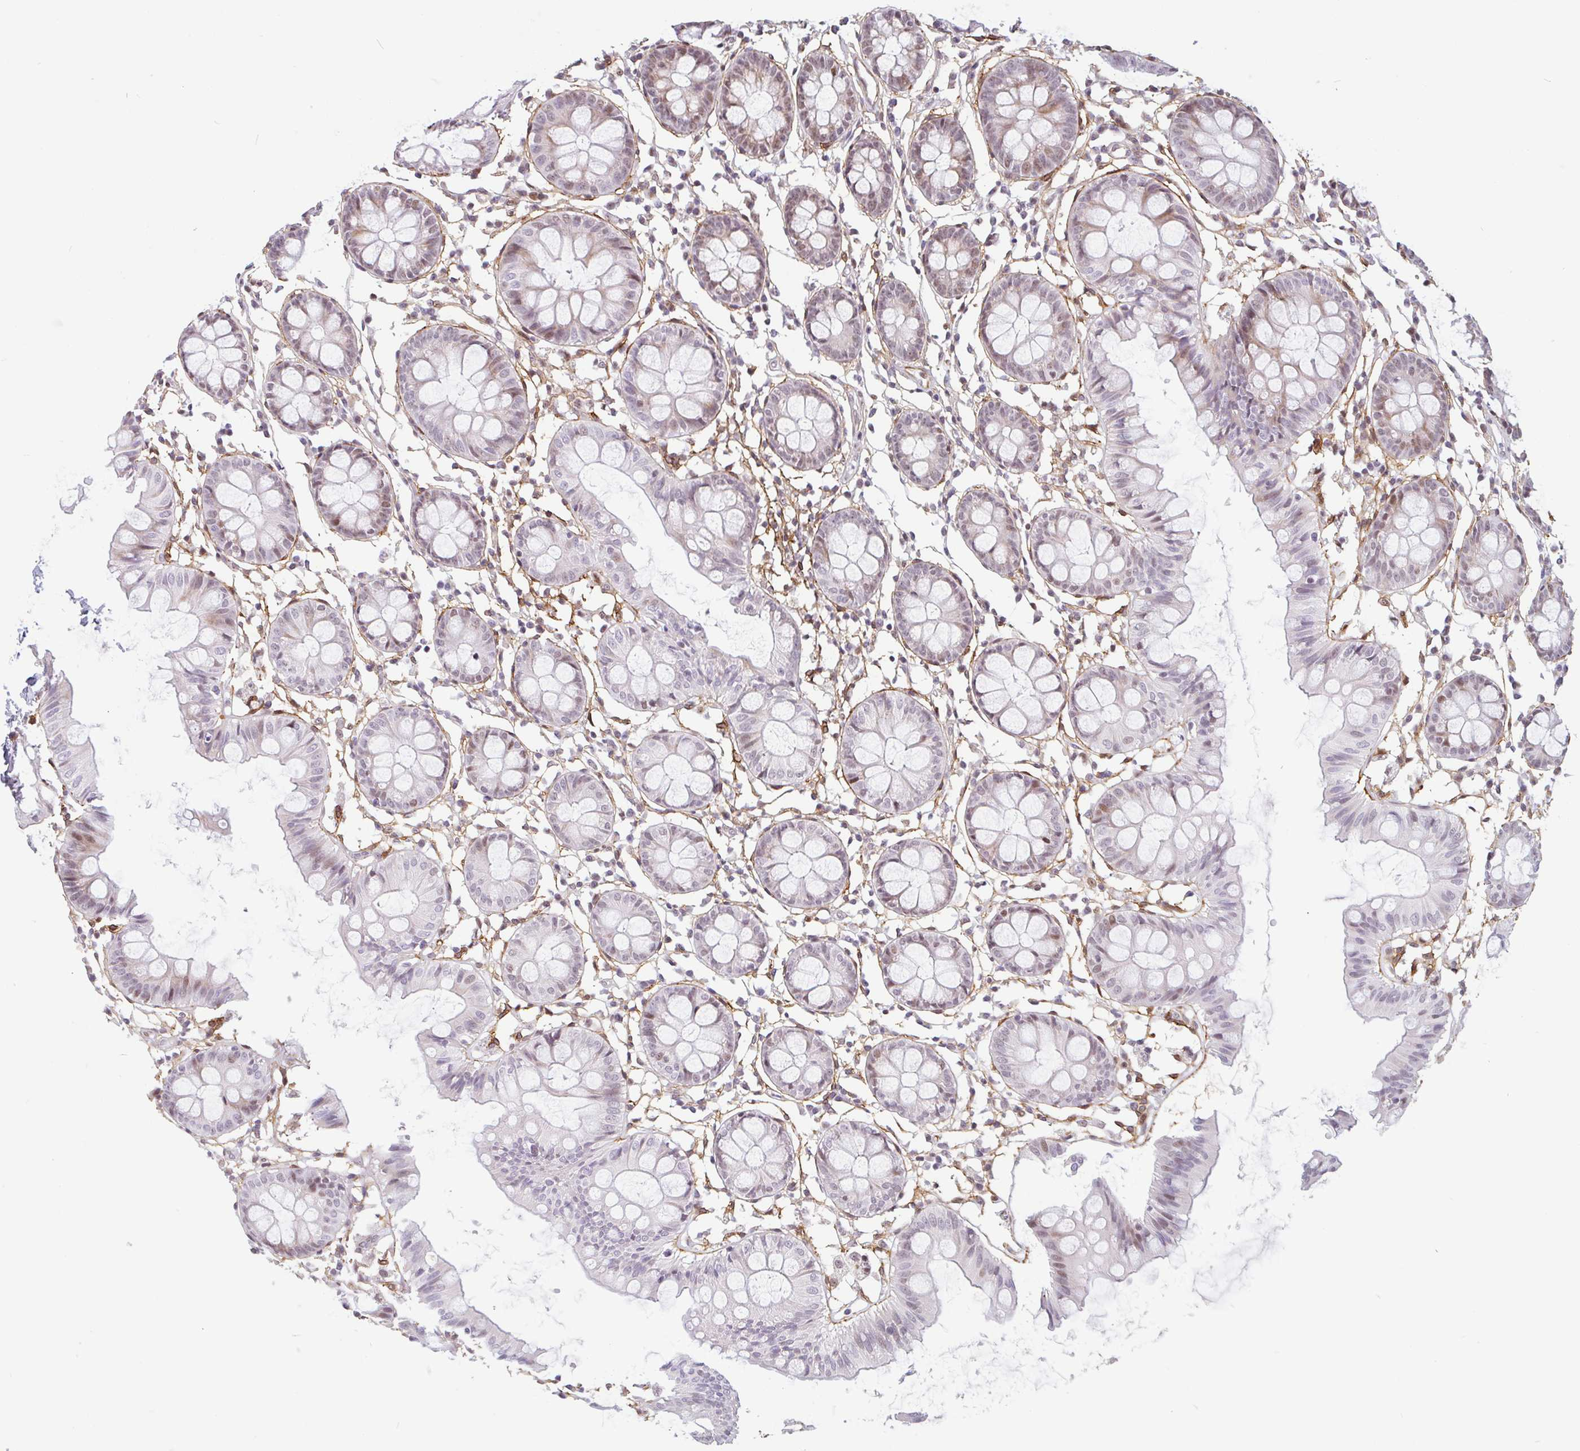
{"staining": {"intensity": "weak", "quantity": "25%-75%", "location": "nuclear"}, "tissue": "colon", "cell_type": "Endothelial cells", "image_type": "normal", "snomed": [{"axis": "morphology", "description": "Normal tissue, NOS"}, {"axis": "topography", "description": "Colon"}], "caption": "Immunohistochemistry (IHC) staining of benign colon, which exhibits low levels of weak nuclear staining in approximately 25%-75% of endothelial cells indicating weak nuclear protein expression. The staining was performed using DAB (brown) for protein detection and nuclei were counterstained in hematoxylin (blue).", "gene": "TMEM119", "patient": {"sex": "female", "age": 84}}